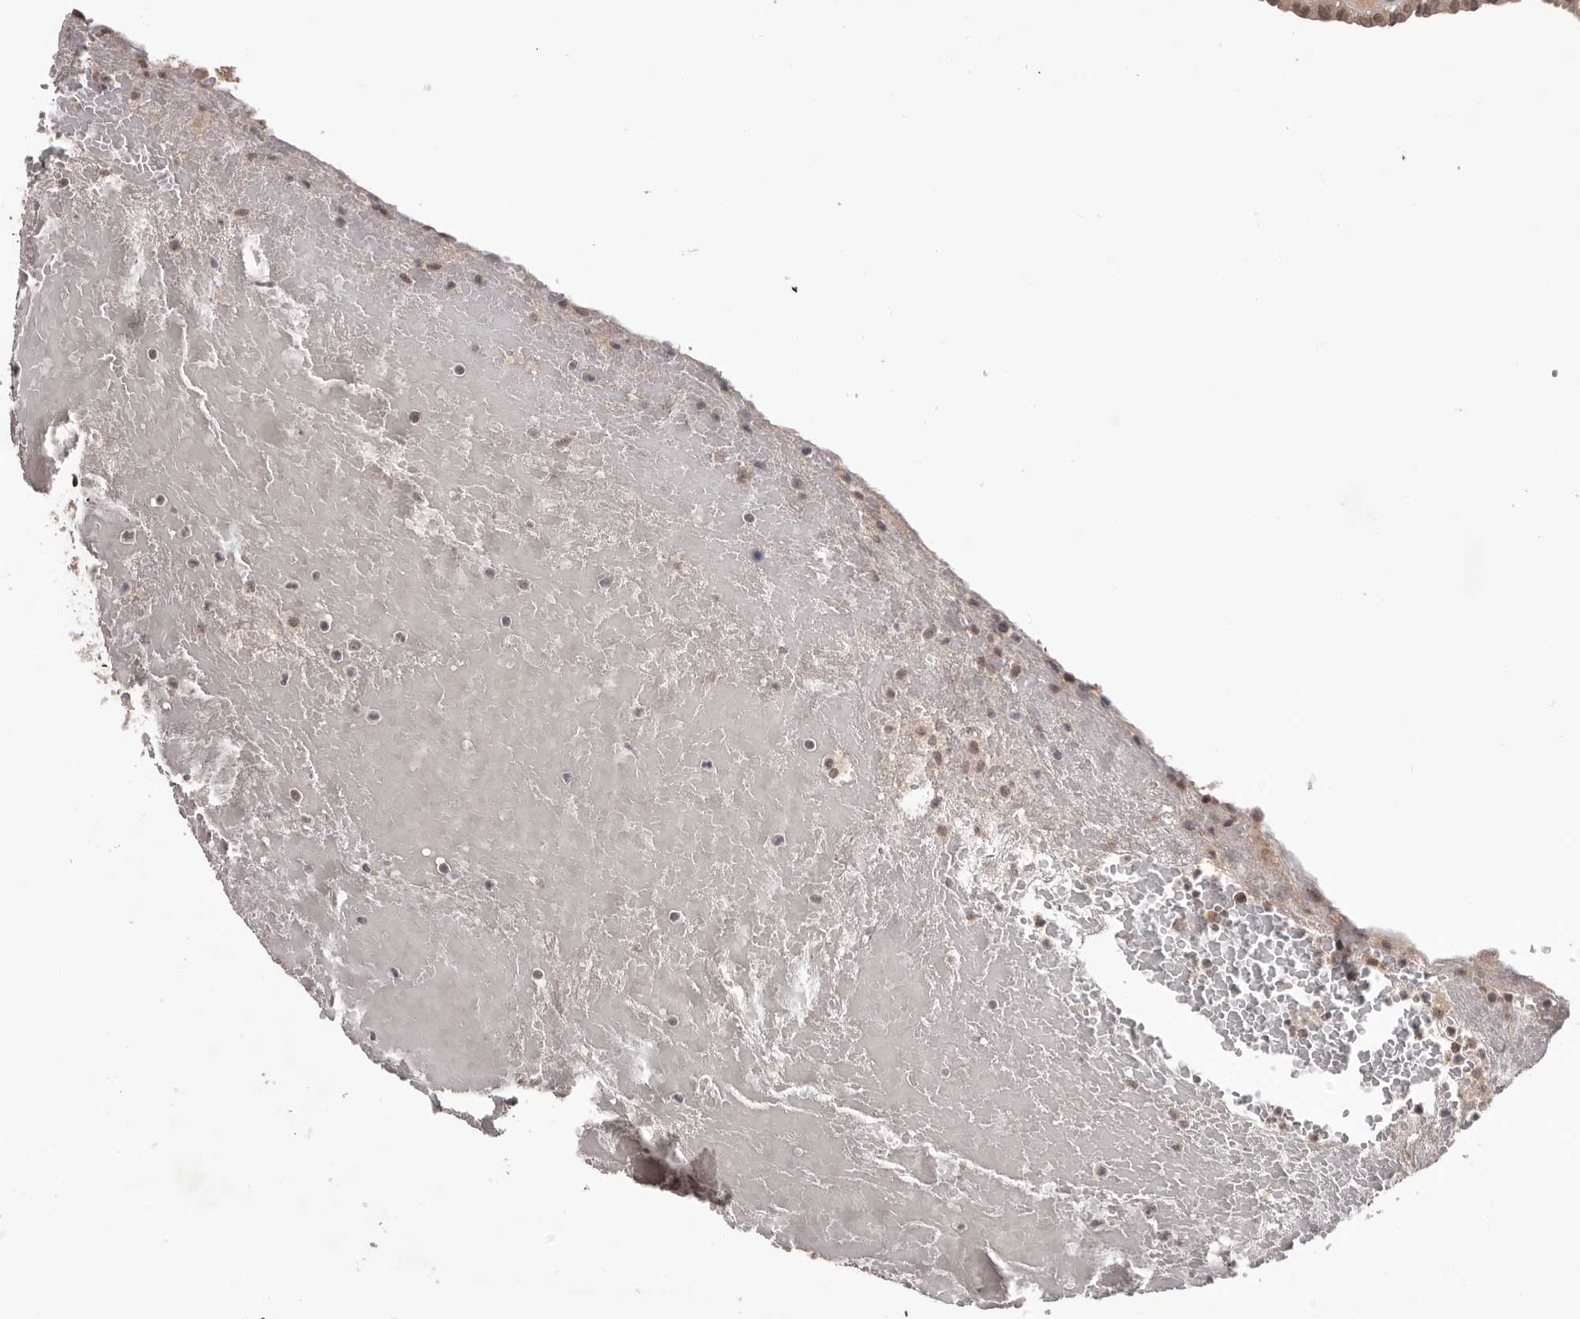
{"staining": {"intensity": "moderate", "quantity": ">75%", "location": "nuclear"}, "tissue": "thyroid cancer", "cell_type": "Tumor cells", "image_type": "cancer", "snomed": [{"axis": "morphology", "description": "Papillary adenocarcinoma, NOS"}, {"axis": "topography", "description": "Thyroid gland"}], "caption": "Immunohistochemistry micrograph of human thyroid papillary adenocarcinoma stained for a protein (brown), which demonstrates medium levels of moderate nuclear staining in about >75% of tumor cells.", "gene": "TBX5", "patient": {"sex": "male", "age": 77}}